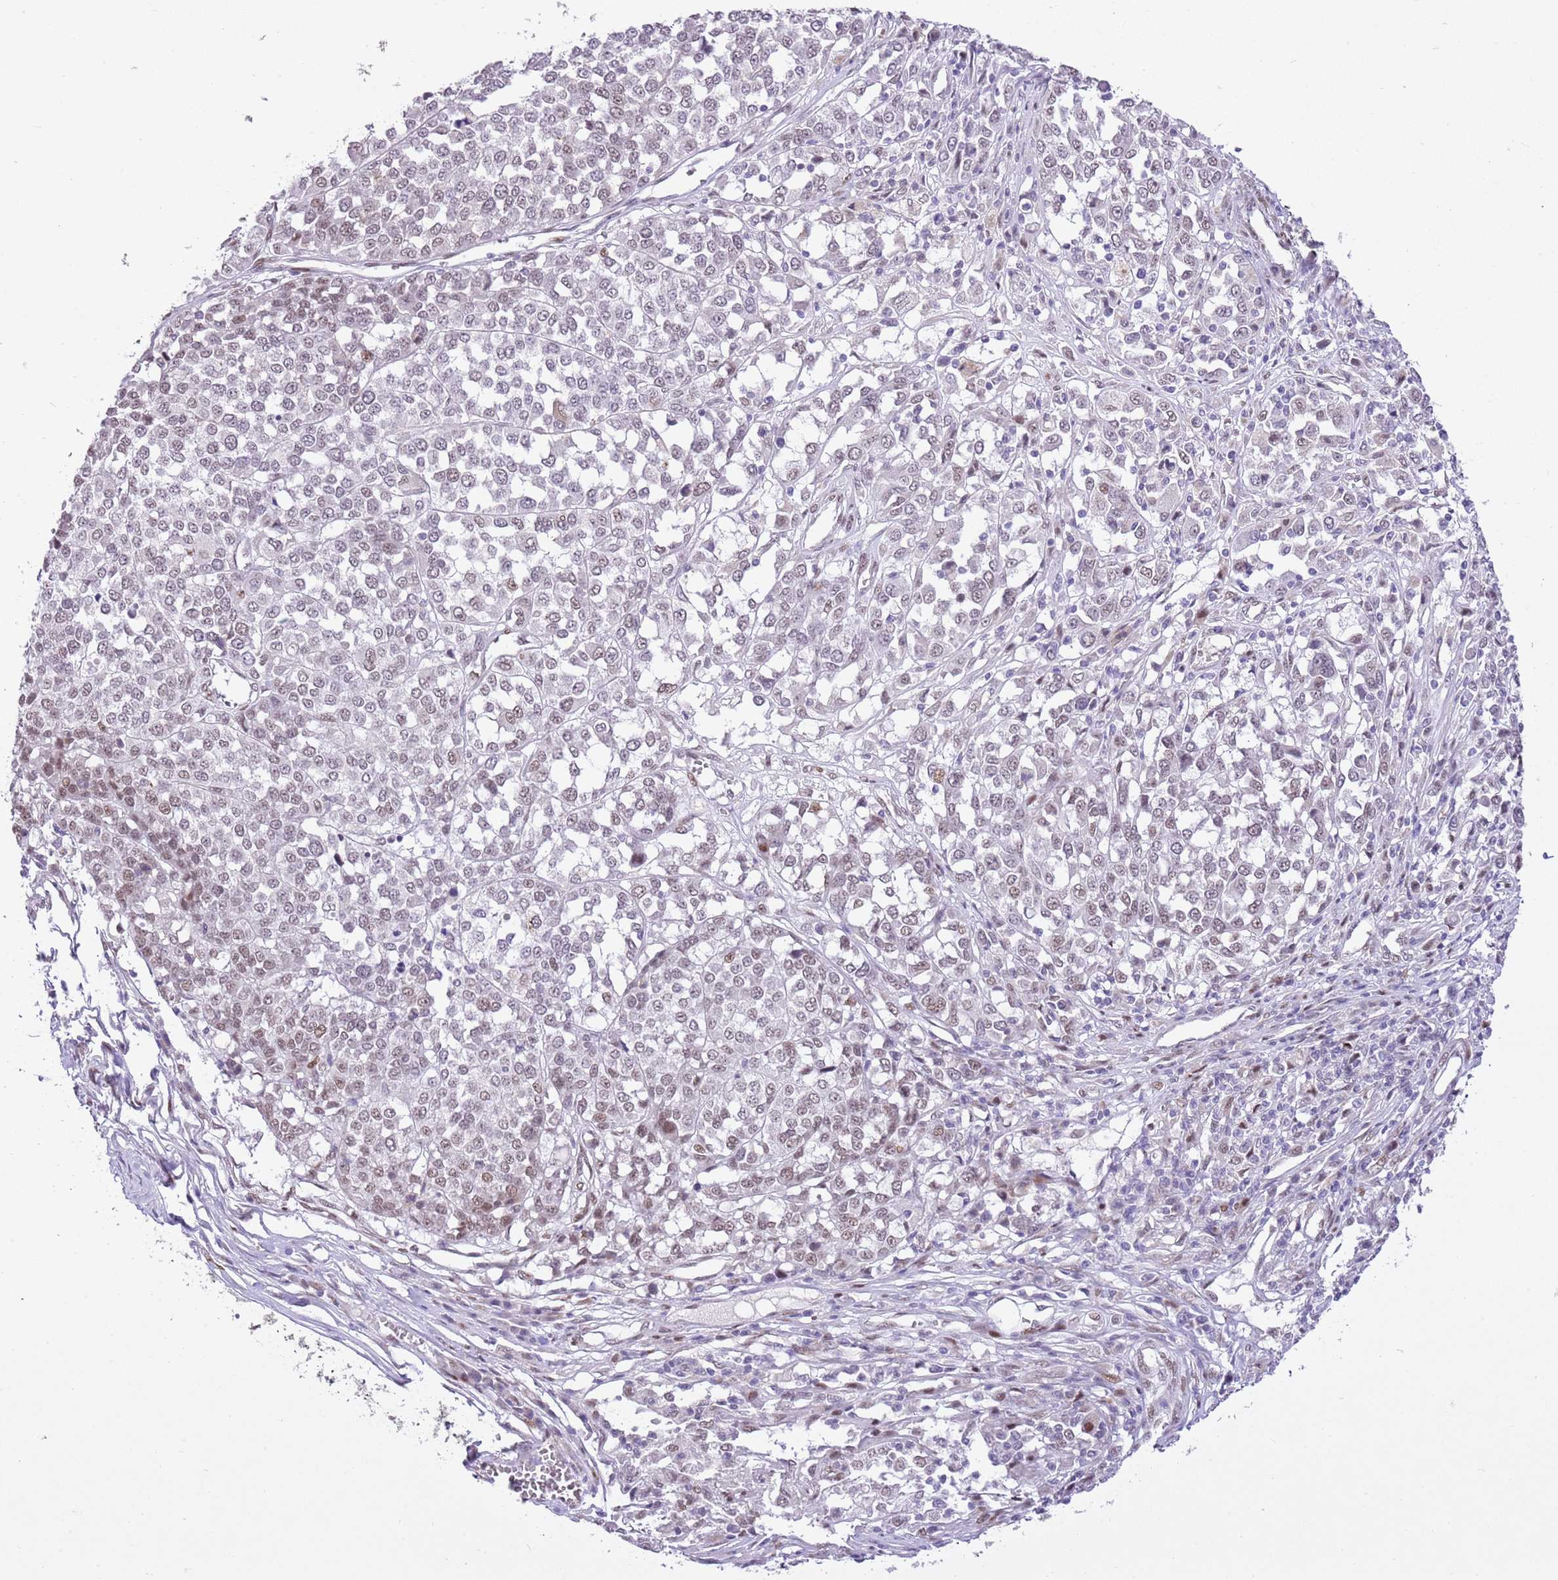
{"staining": {"intensity": "weak", "quantity": "25%-75%", "location": "nuclear"}, "tissue": "melanoma", "cell_type": "Tumor cells", "image_type": "cancer", "snomed": [{"axis": "morphology", "description": "Malignant melanoma, Metastatic site"}, {"axis": "topography", "description": "Lymph node"}], "caption": "Protein positivity by IHC demonstrates weak nuclear expression in about 25%-75% of tumor cells in malignant melanoma (metastatic site). Immunohistochemistry stains the protein in brown and the nuclei are stained blue.", "gene": "NACC2", "patient": {"sex": "male", "age": 44}}